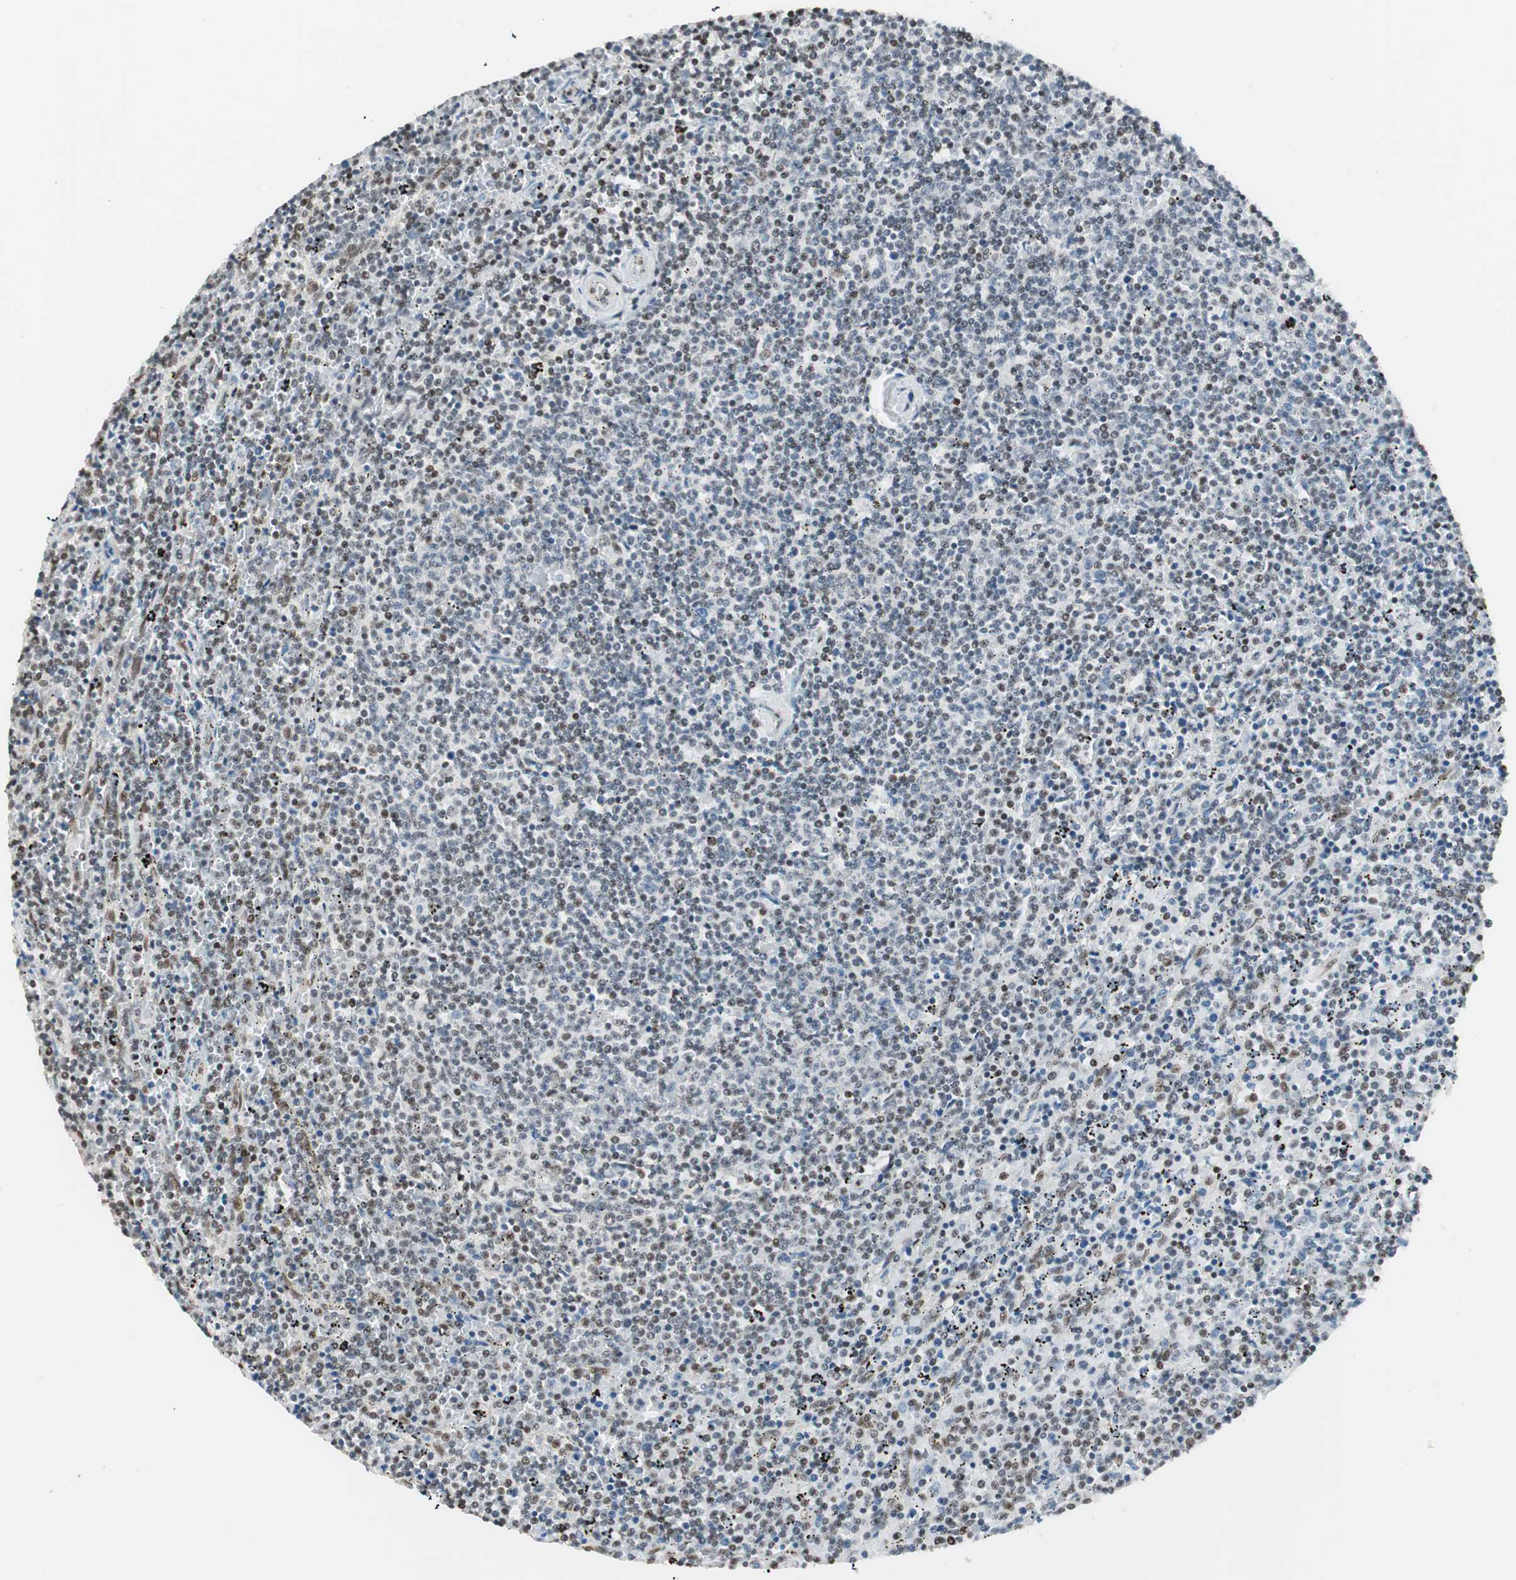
{"staining": {"intensity": "moderate", "quantity": "<25%", "location": "nuclear"}, "tissue": "lymphoma", "cell_type": "Tumor cells", "image_type": "cancer", "snomed": [{"axis": "morphology", "description": "Malignant lymphoma, non-Hodgkin's type, Low grade"}, {"axis": "topography", "description": "Spleen"}], "caption": "This is a micrograph of immunohistochemistry (IHC) staining of lymphoma, which shows moderate expression in the nuclear of tumor cells.", "gene": "ZBTB17", "patient": {"sex": "female", "age": 50}}